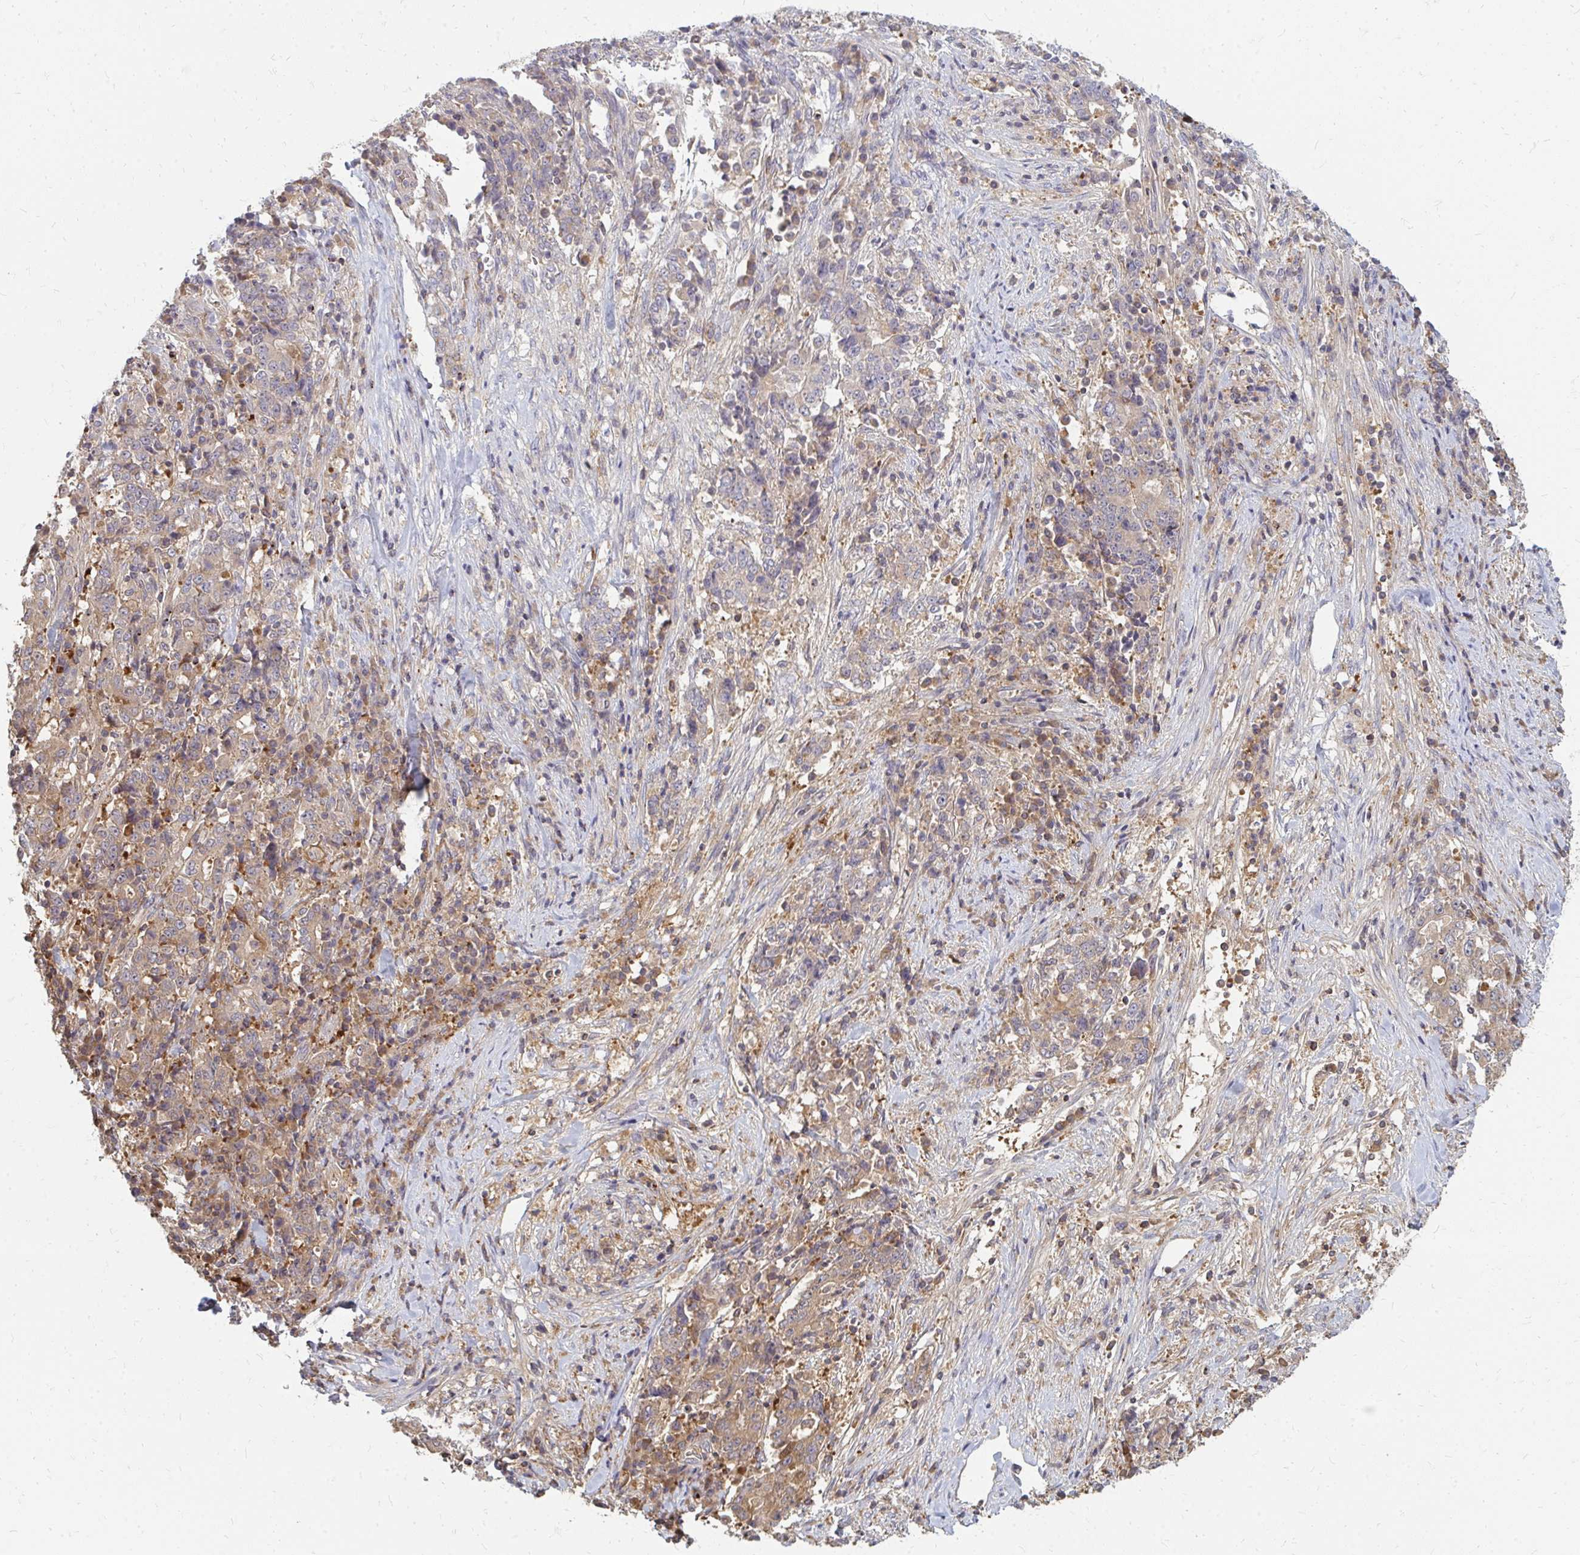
{"staining": {"intensity": "weak", "quantity": "25%-75%", "location": "cytoplasmic/membranous"}, "tissue": "stomach cancer", "cell_type": "Tumor cells", "image_type": "cancer", "snomed": [{"axis": "morphology", "description": "Normal tissue, NOS"}, {"axis": "morphology", "description": "Adenocarcinoma, NOS"}, {"axis": "topography", "description": "Stomach, upper"}, {"axis": "topography", "description": "Stomach"}], "caption": "Protein staining shows weak cytoplasmic/membranous staining in about 25%-75% of tumor cells in adenocarcinoma (stomach). (brown staining indicates protein expression, while blue staining denotes nuclei).", "gene": "ZNF285", "patient": {"sex": "male", "age": 59}}